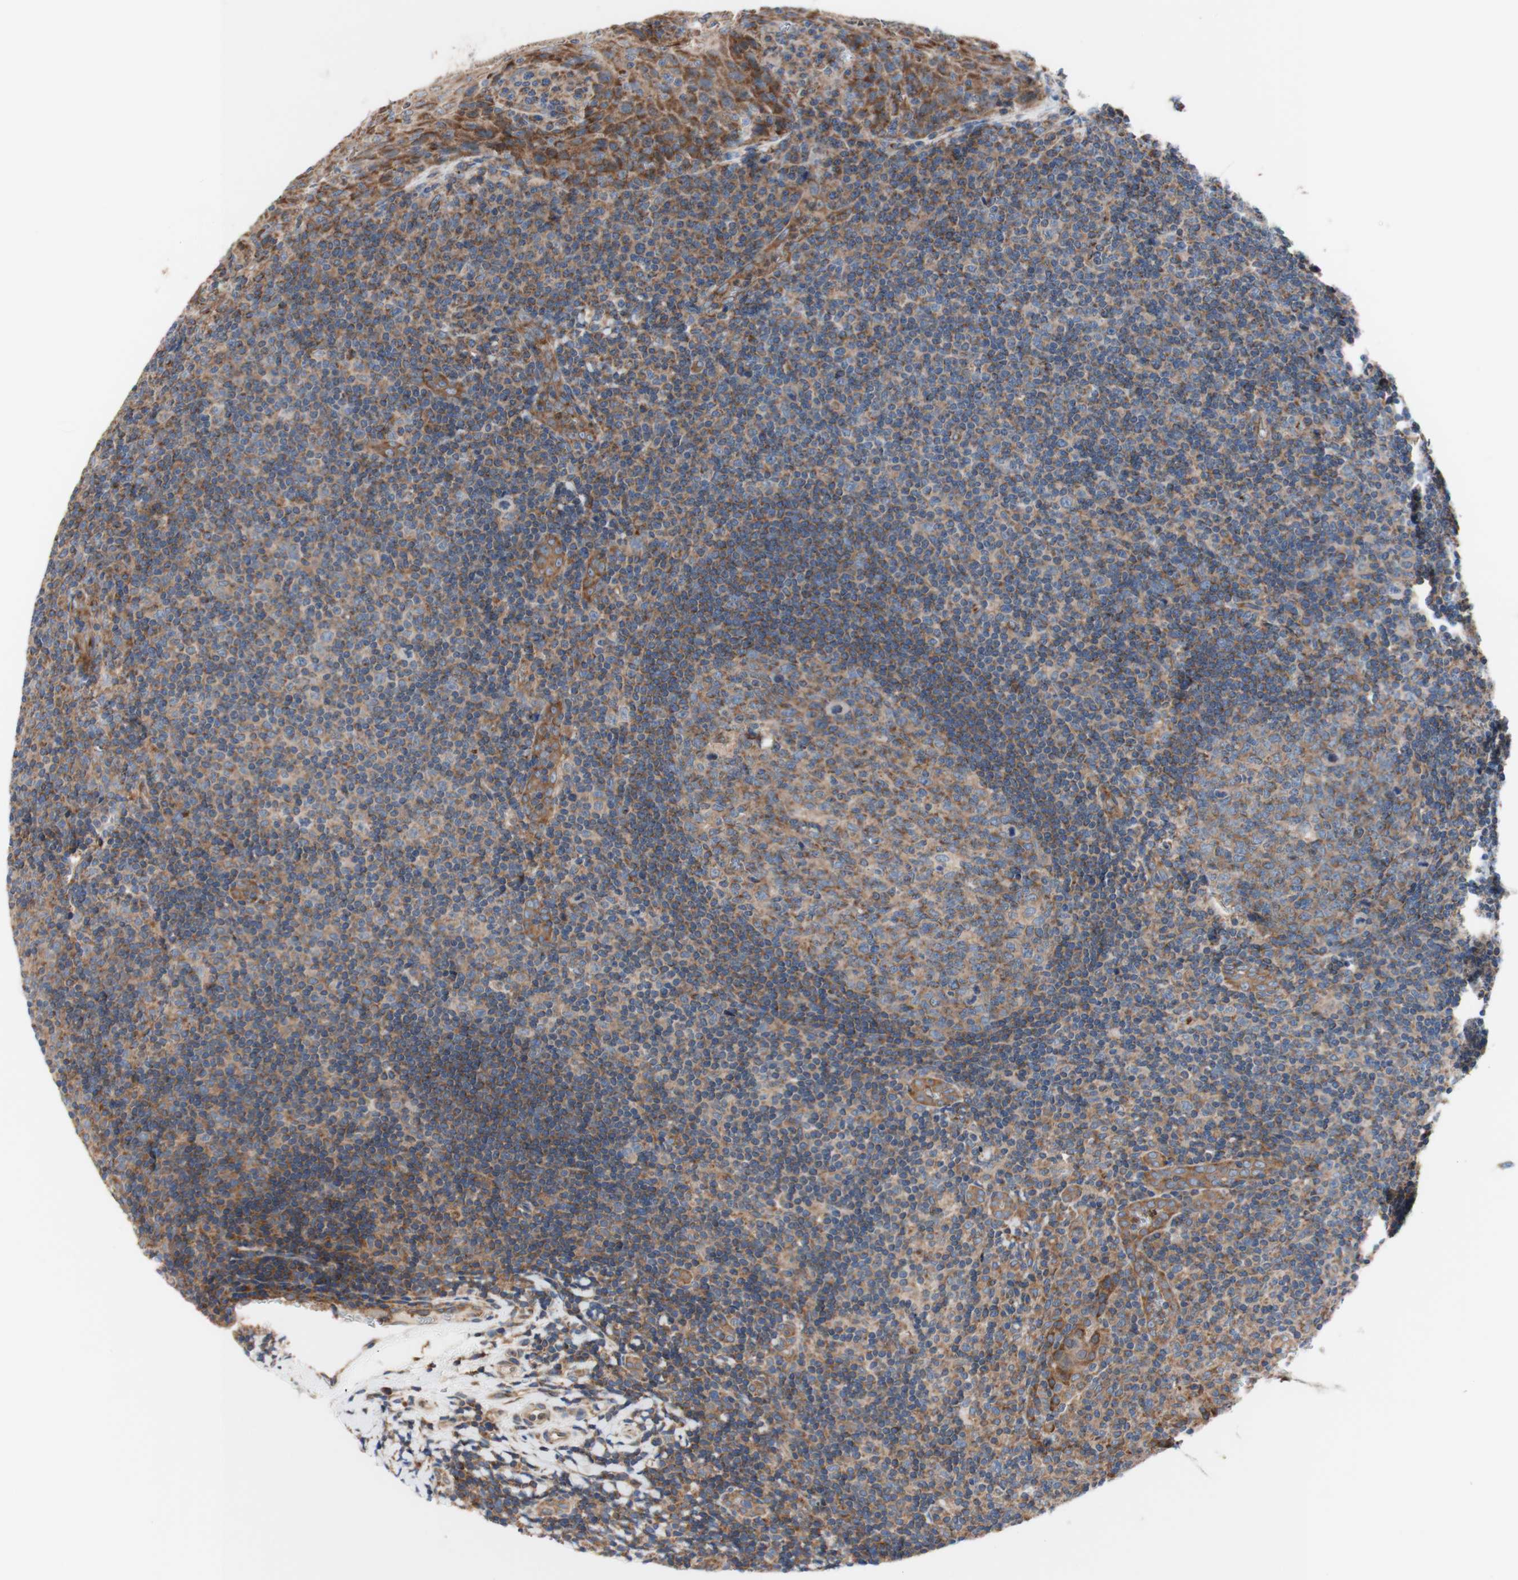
{"staining": {"intensity": "moderate", "quantity": "25%-75%", "location": "cytoplasmic/membranous"}, "tissue": "tonsil", "cell_type": "Germinal center cells", "image_type": "normal", "snomed": [{"axis": "morphology", "description": "Normal tissue, NOS"}, {"axis": "topography", "description": "Tonsil"}], "caption": "Human tonsil stained with a brown dye displays moderate cytoplasmic/membranous positive positivity in approximately 25%-75% of germinal center cells.", "gene": "FMR1", "patient": {"sex": "male", "age": 37}}